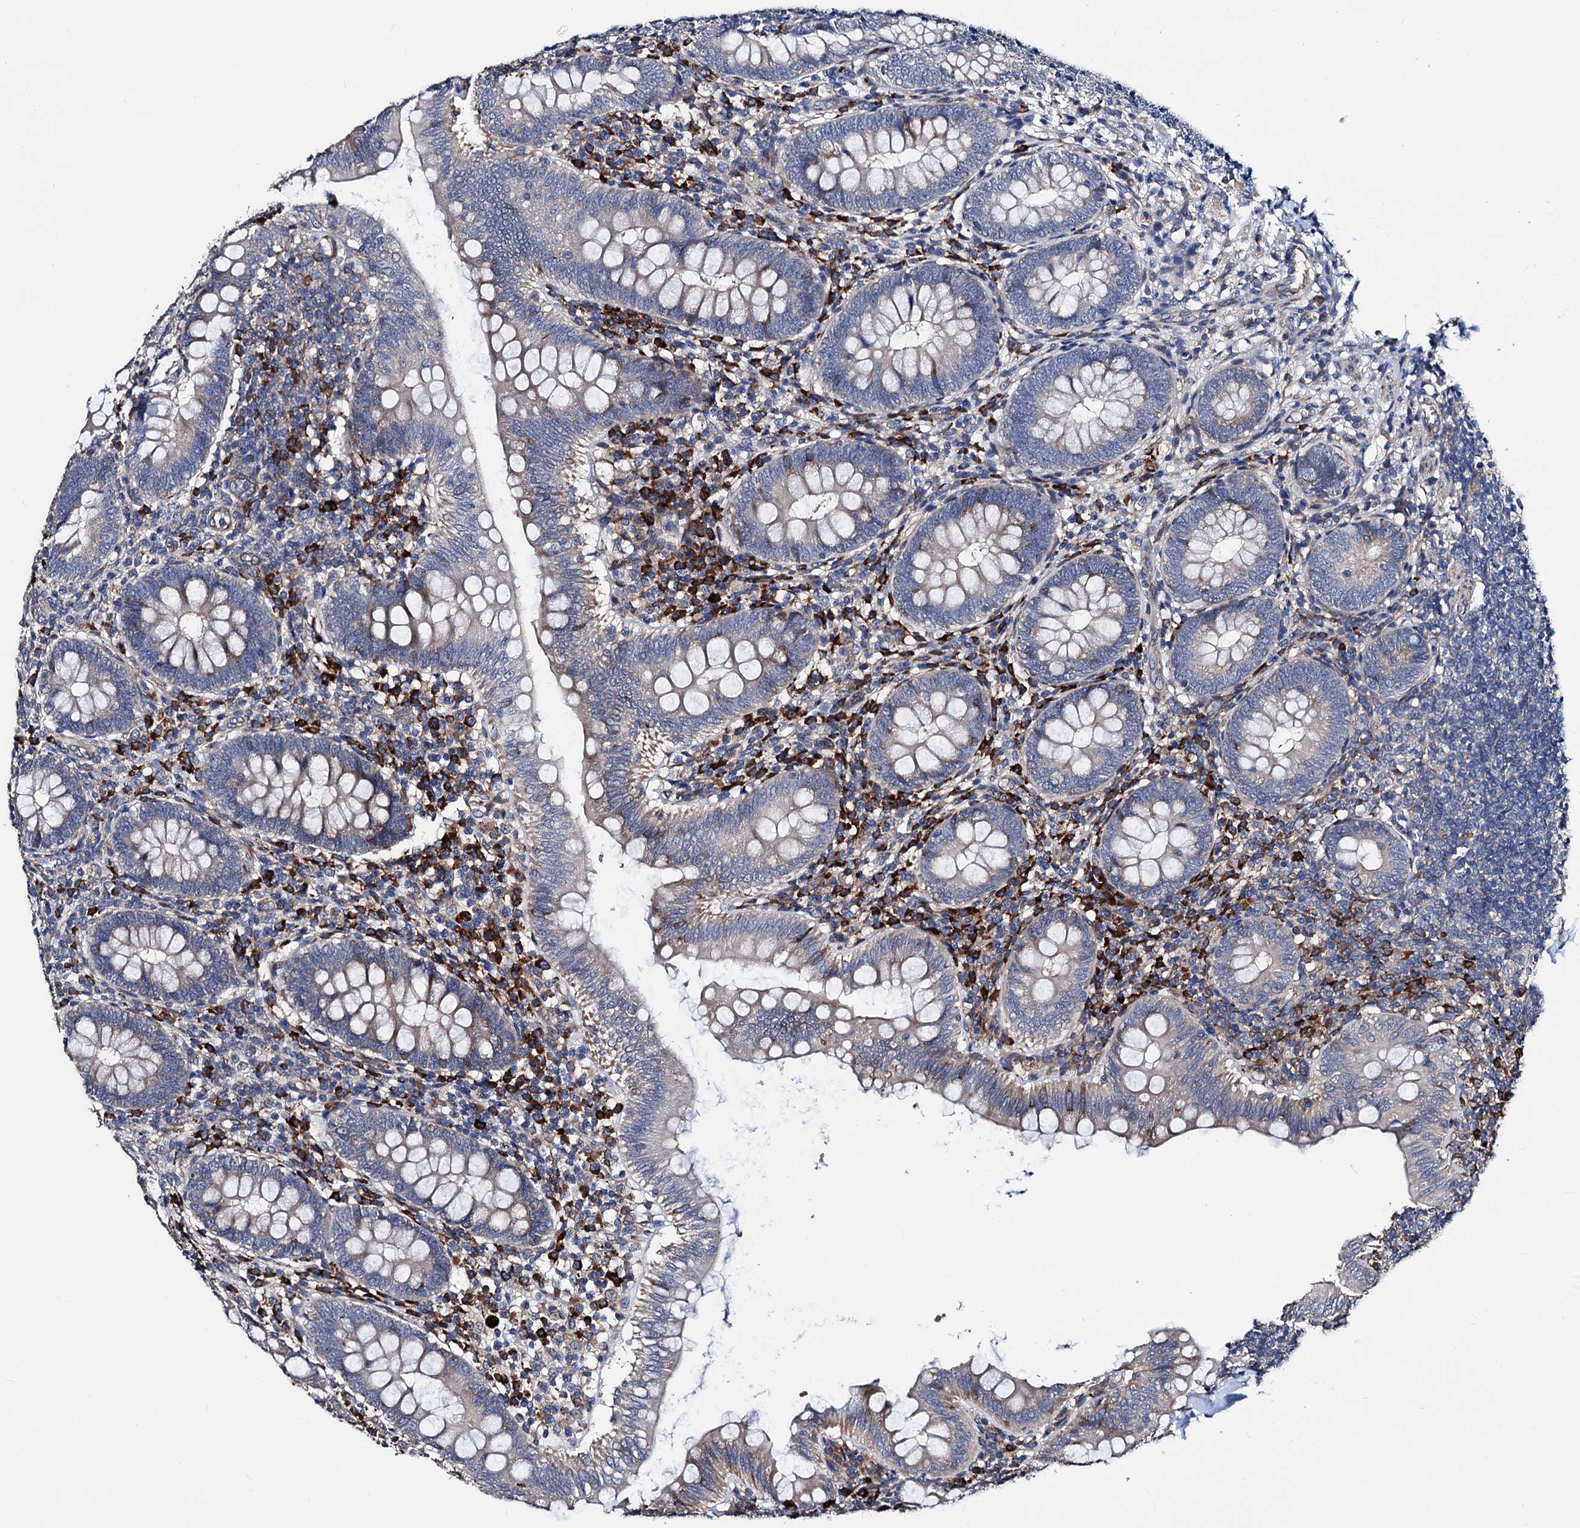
{"staining": {"intensity": "moderate", "quantity": "<25%", "location": "cytoplasmic/membranous"}, "tissue": "appendix", "cell_type": "Glandular cells", "image_type": "normal", "snomed": [{"axis": "morphology", "description": "Normal tissue, NOS"}, {"axis": "topography", "description": "Appendix"}], "caption": "DAB (3,3'-diaminobenzidine) immunohistochemical staining of normal human appendix shows moderate cytoplasmic/membranous protein staining in about <25% of glandular cells. Using DAB (3,3'-diaminobenzidine) (brown) and hematoxylin (blue) stains, captured at high magnification using brightfield microscopy.", "gene": "AKAP11", "patient": {"sex": "male", "age": 14}}